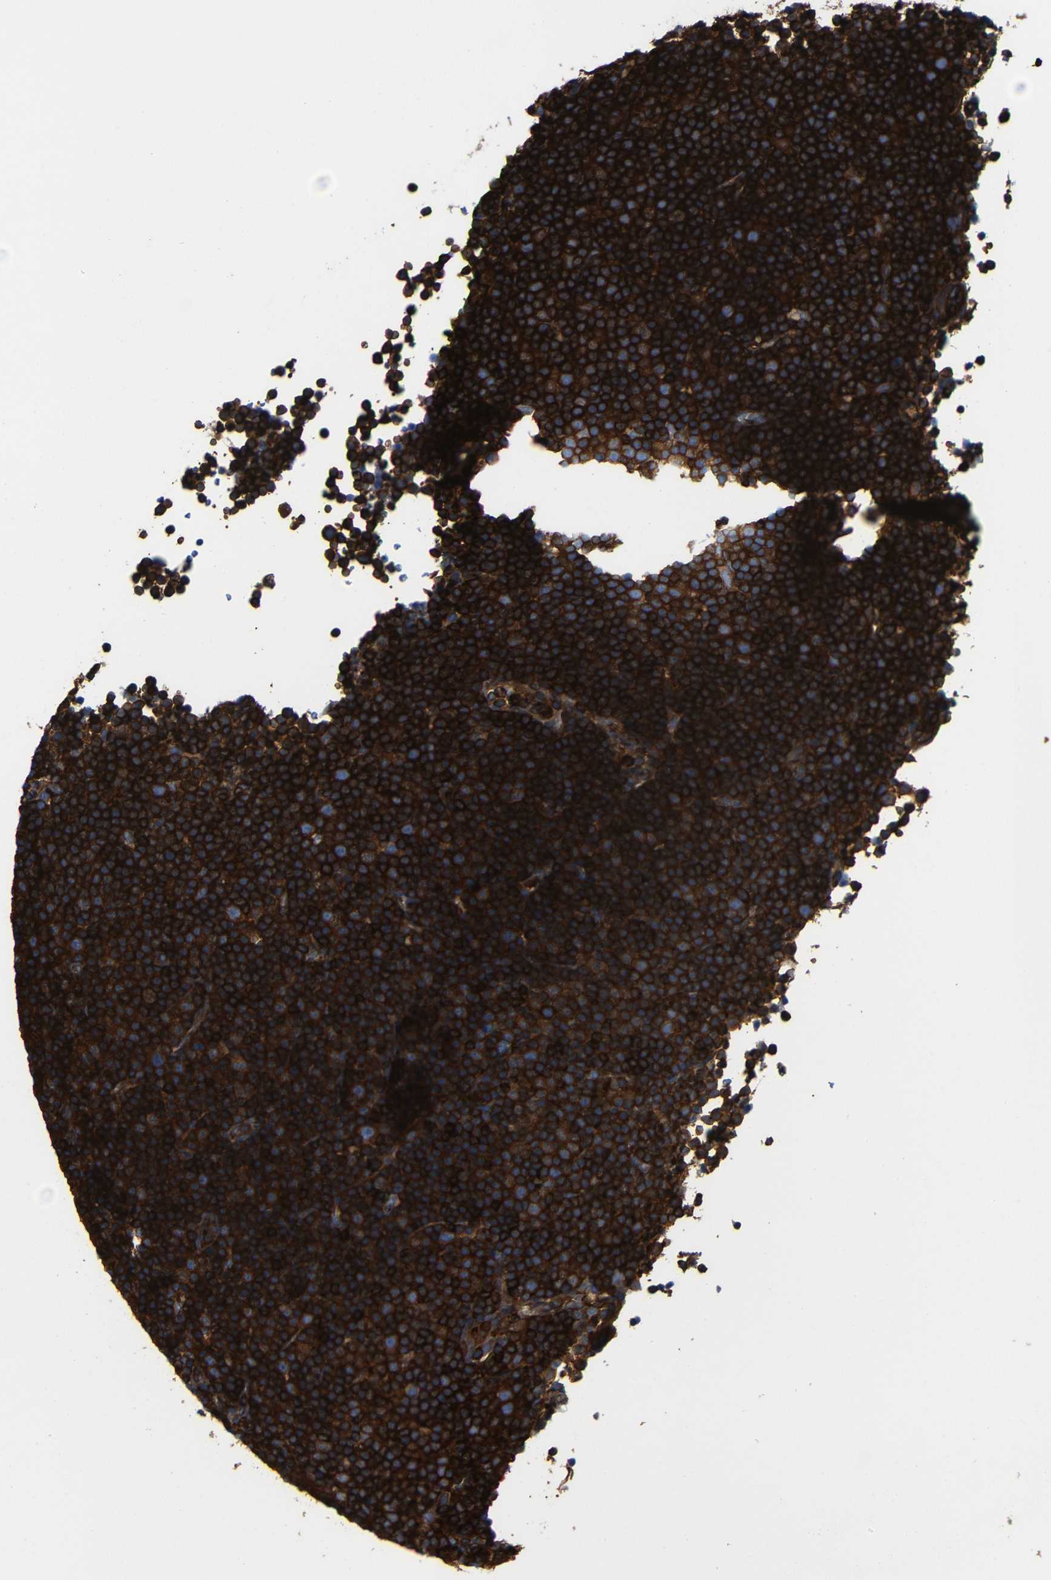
{"staining": {"intensity": "strong", "quantity": ">75%", "location": "cytoplasmic/membranous"}, "tissue": "lymphoma", "cell_type": "Tumor cells", "image_type": "cancer", "snomed": [{"axis": "morphology", "description": "Malignant lymphoma, non-Hodgkin's type, Low grade"}, {"axis": "topography", "description": "Lymph node"}], "caption": "Protein expression analysis of human lymphoma reveals strong cytoplasmic/membranous staining in approximately >75% of tumor cells.", "gene": "ARHGEF1", "patient": {"sex": "female", "age": 67}}